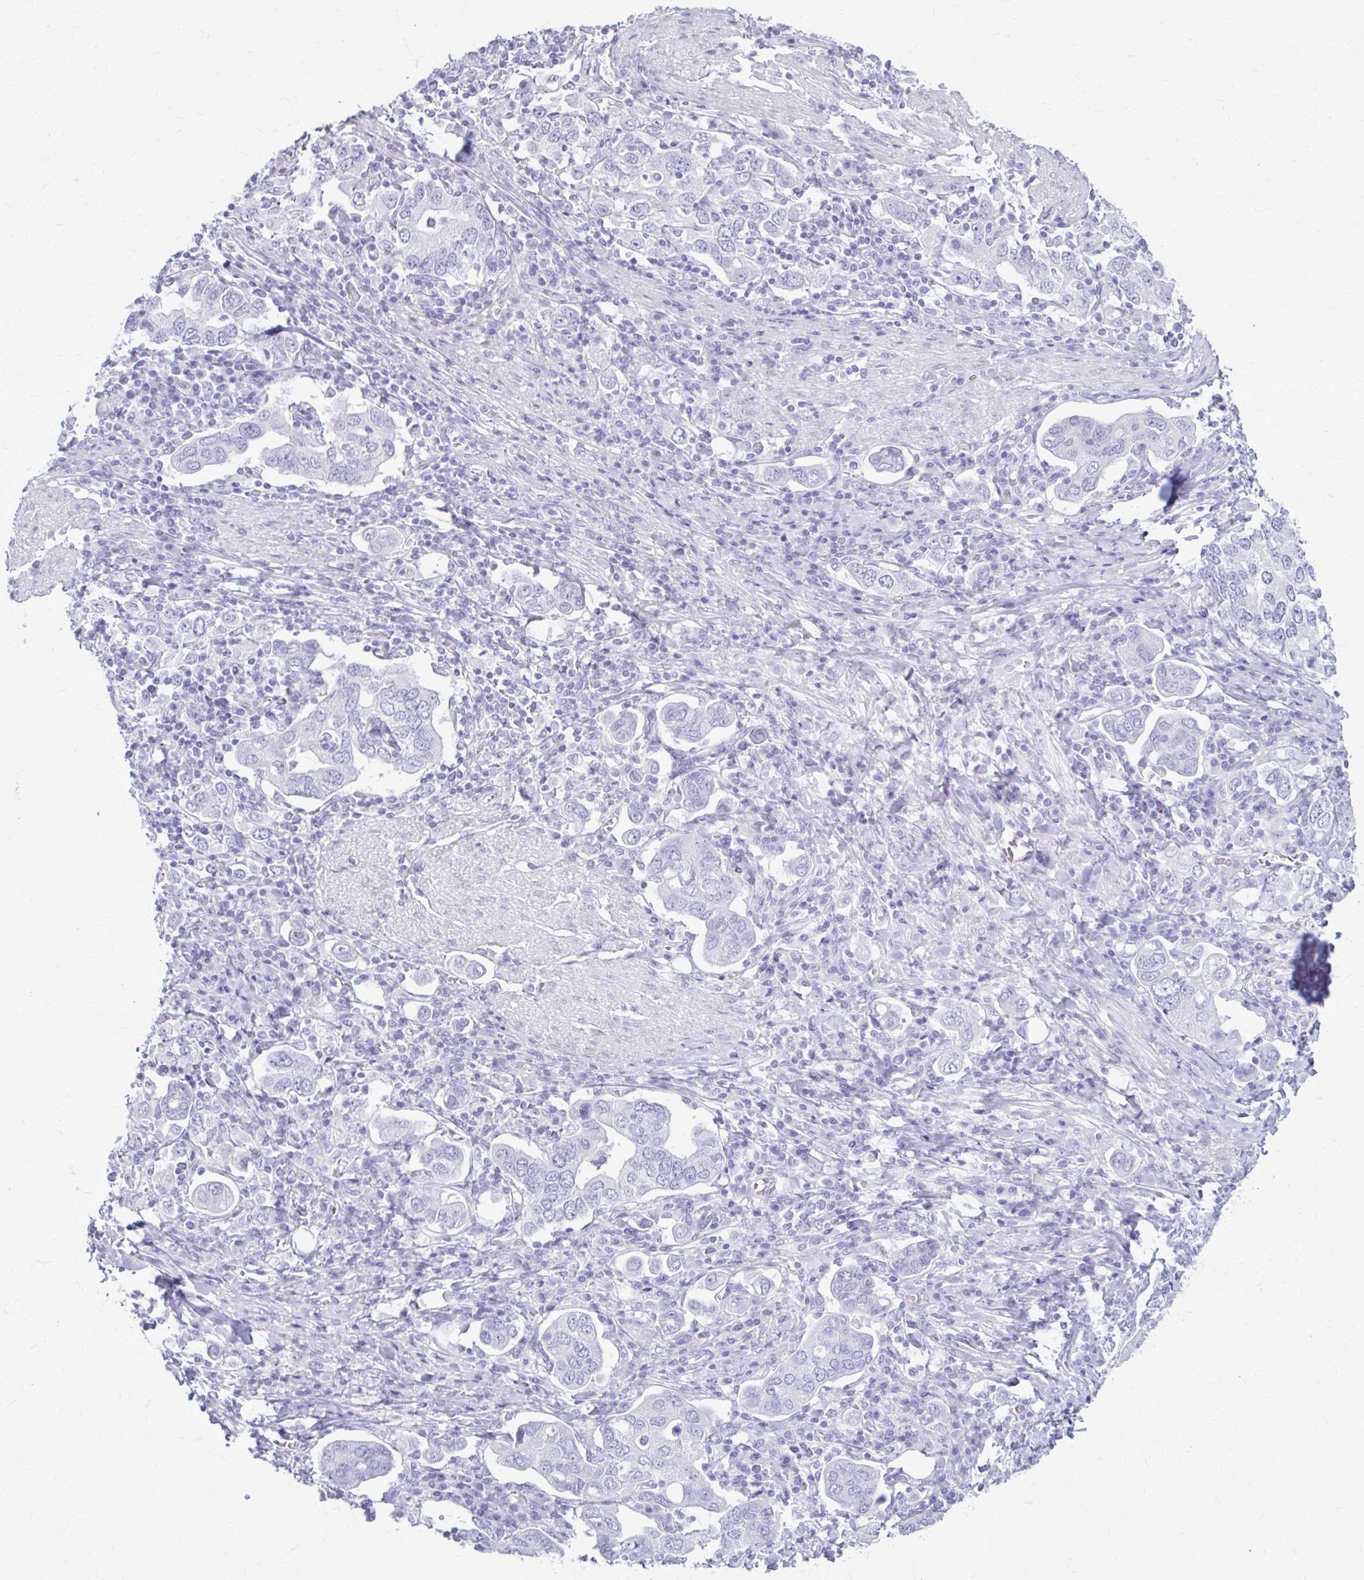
{"staining": {"intensity": "negative", "quantity": "none", "location": "none"}, "tissue": "stomach cancer", "cell_type": "Tumor cells", "image_type": "cancer", "snomed": [{"axis": "morphology", "description": "Adenocarcinoma, NOS"}, {"axis": "topography", "description": "Stomach, upper"}, {"axis": "topography", "description": "Stomach"}], "caption": "The photomicrograph reveals no staining of tumor cells in stomach adenocarcinoma. Nuclei are stained in blue.", "gene": "KRT5", "patient": {"sex": "male", "age": 62}}